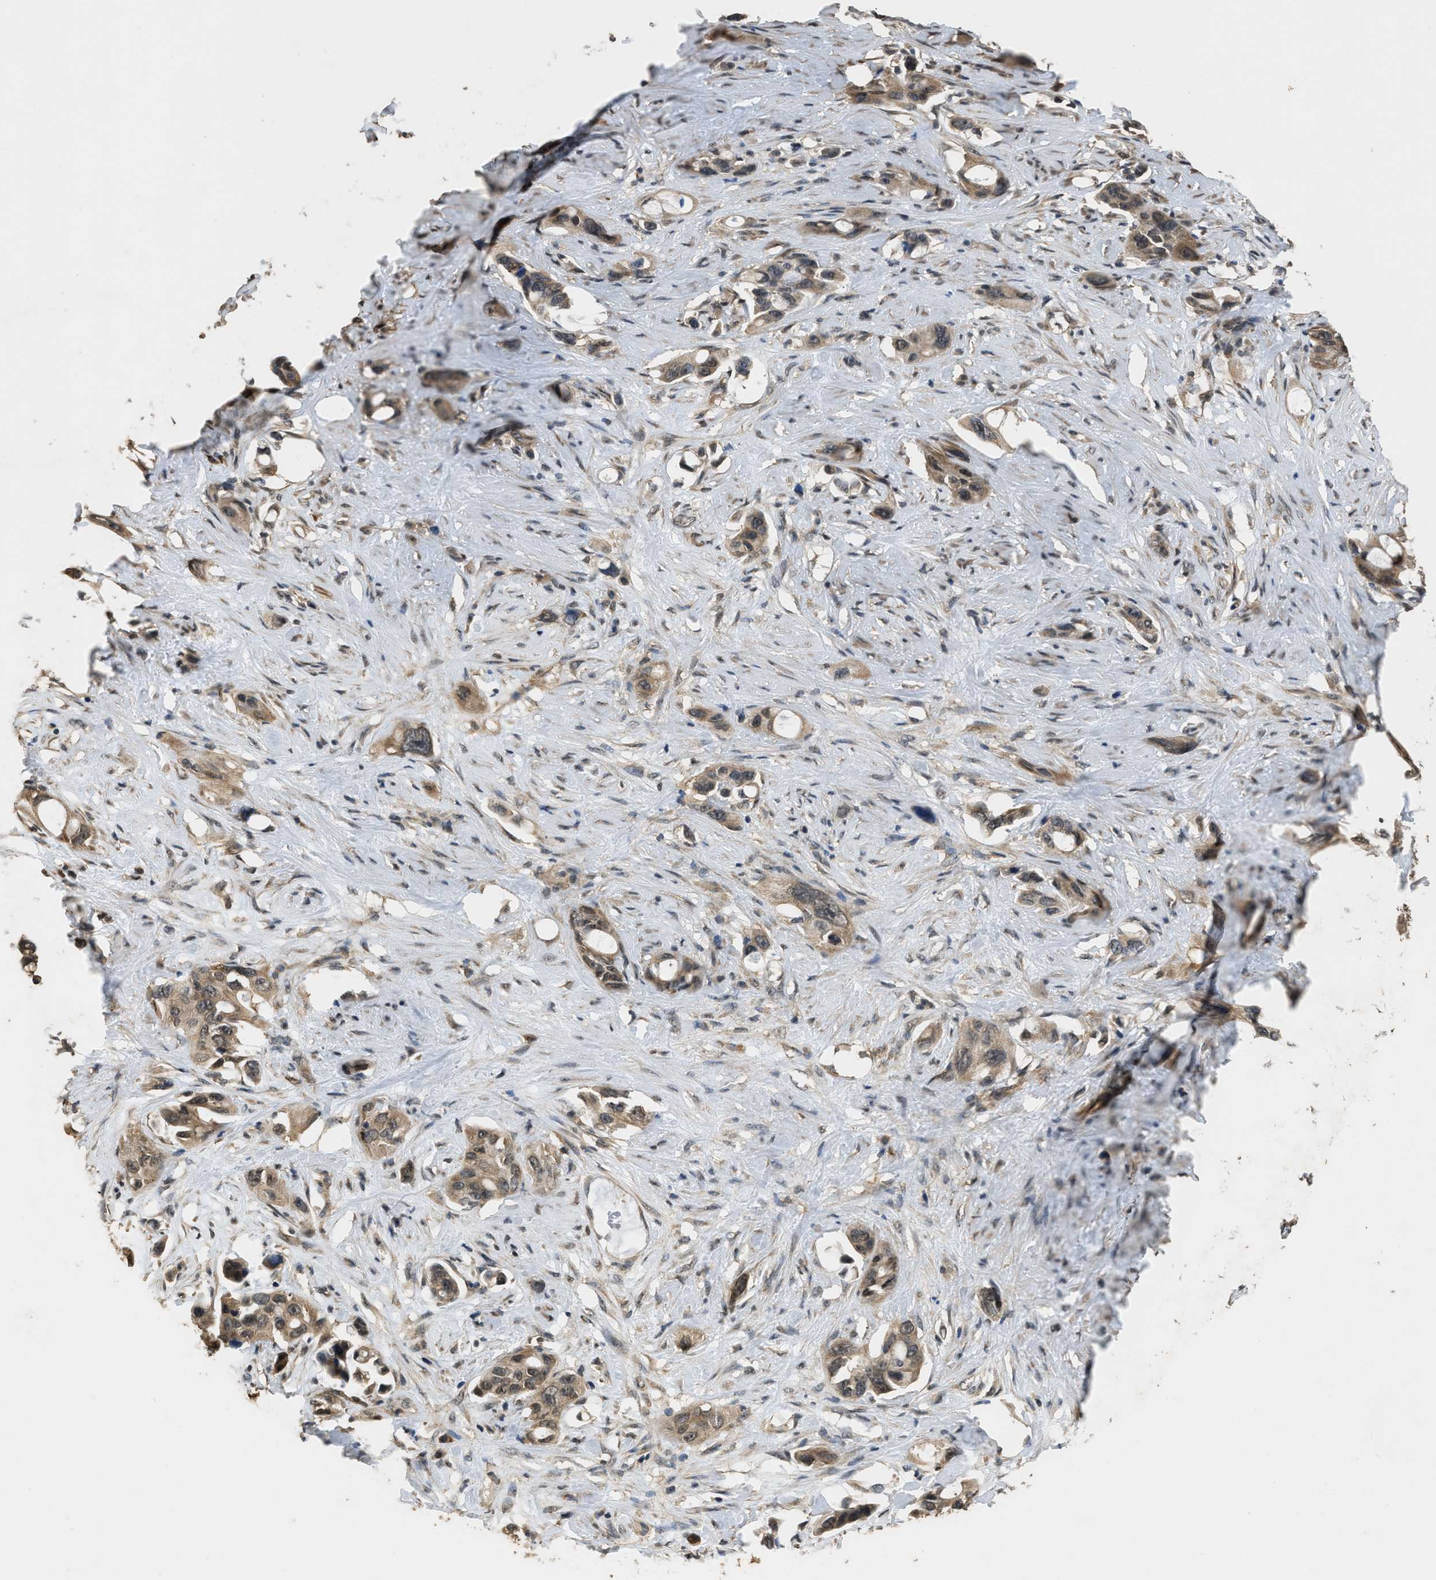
{"staining": {"intensity": "moderate", "quantity": ">75%", "location": "cytoplasmic/membranous"}, "tissue": "pancreatic cancer", "cell_type": "Tumor cells", "image_type": "cancer", "snomed": [{"axis": "morphology", "description": "Adenocarcinoma, NOS"}, {"axis": "topography", "description": "Pancreas"}], "caption": "A micrograph of human adenocarcinoma (pancreatic) stained for a protein displays moderate cytoplasmic/membranous brown staining in tumor cells.", "gene": "DENND6B", "patient": {"sex": "male", "age": 53}}